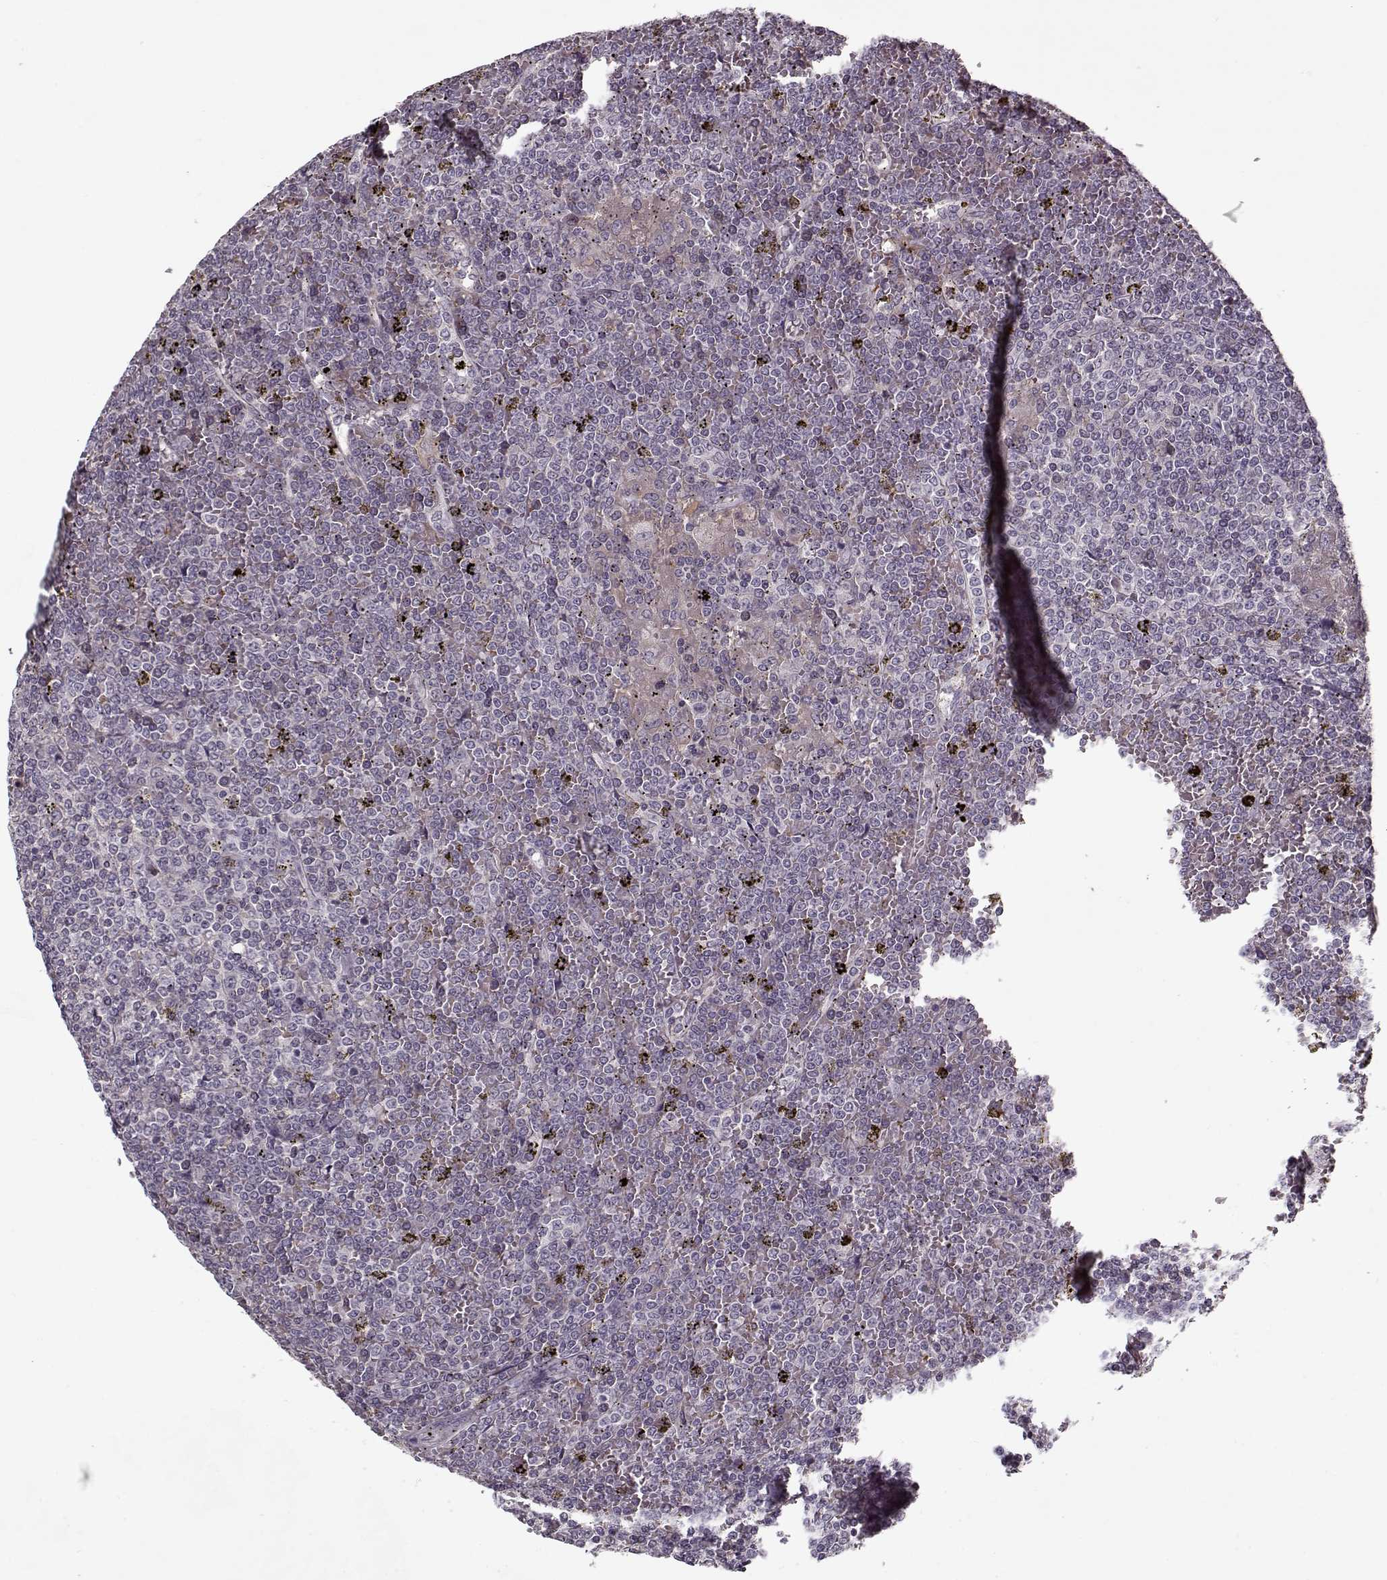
{"staining": {"intensity": "negative", "quantity": "none", "location": "none"}, "tissue": "lymphoma", "cell_type": "Tumor cells", "image_type": "cancer", "snomed": [{"axis": "morphology", "description": "Malignant lymphoma, non-Hodgkin's type, Low grade"}, {"axis": "topography", "description": "Spleen"}], "caption": "A micrograph of human lymphoma is negative for staining in tumor cells.", "gene": "AFM", "patient": {"sex": "female", "age": 19}}